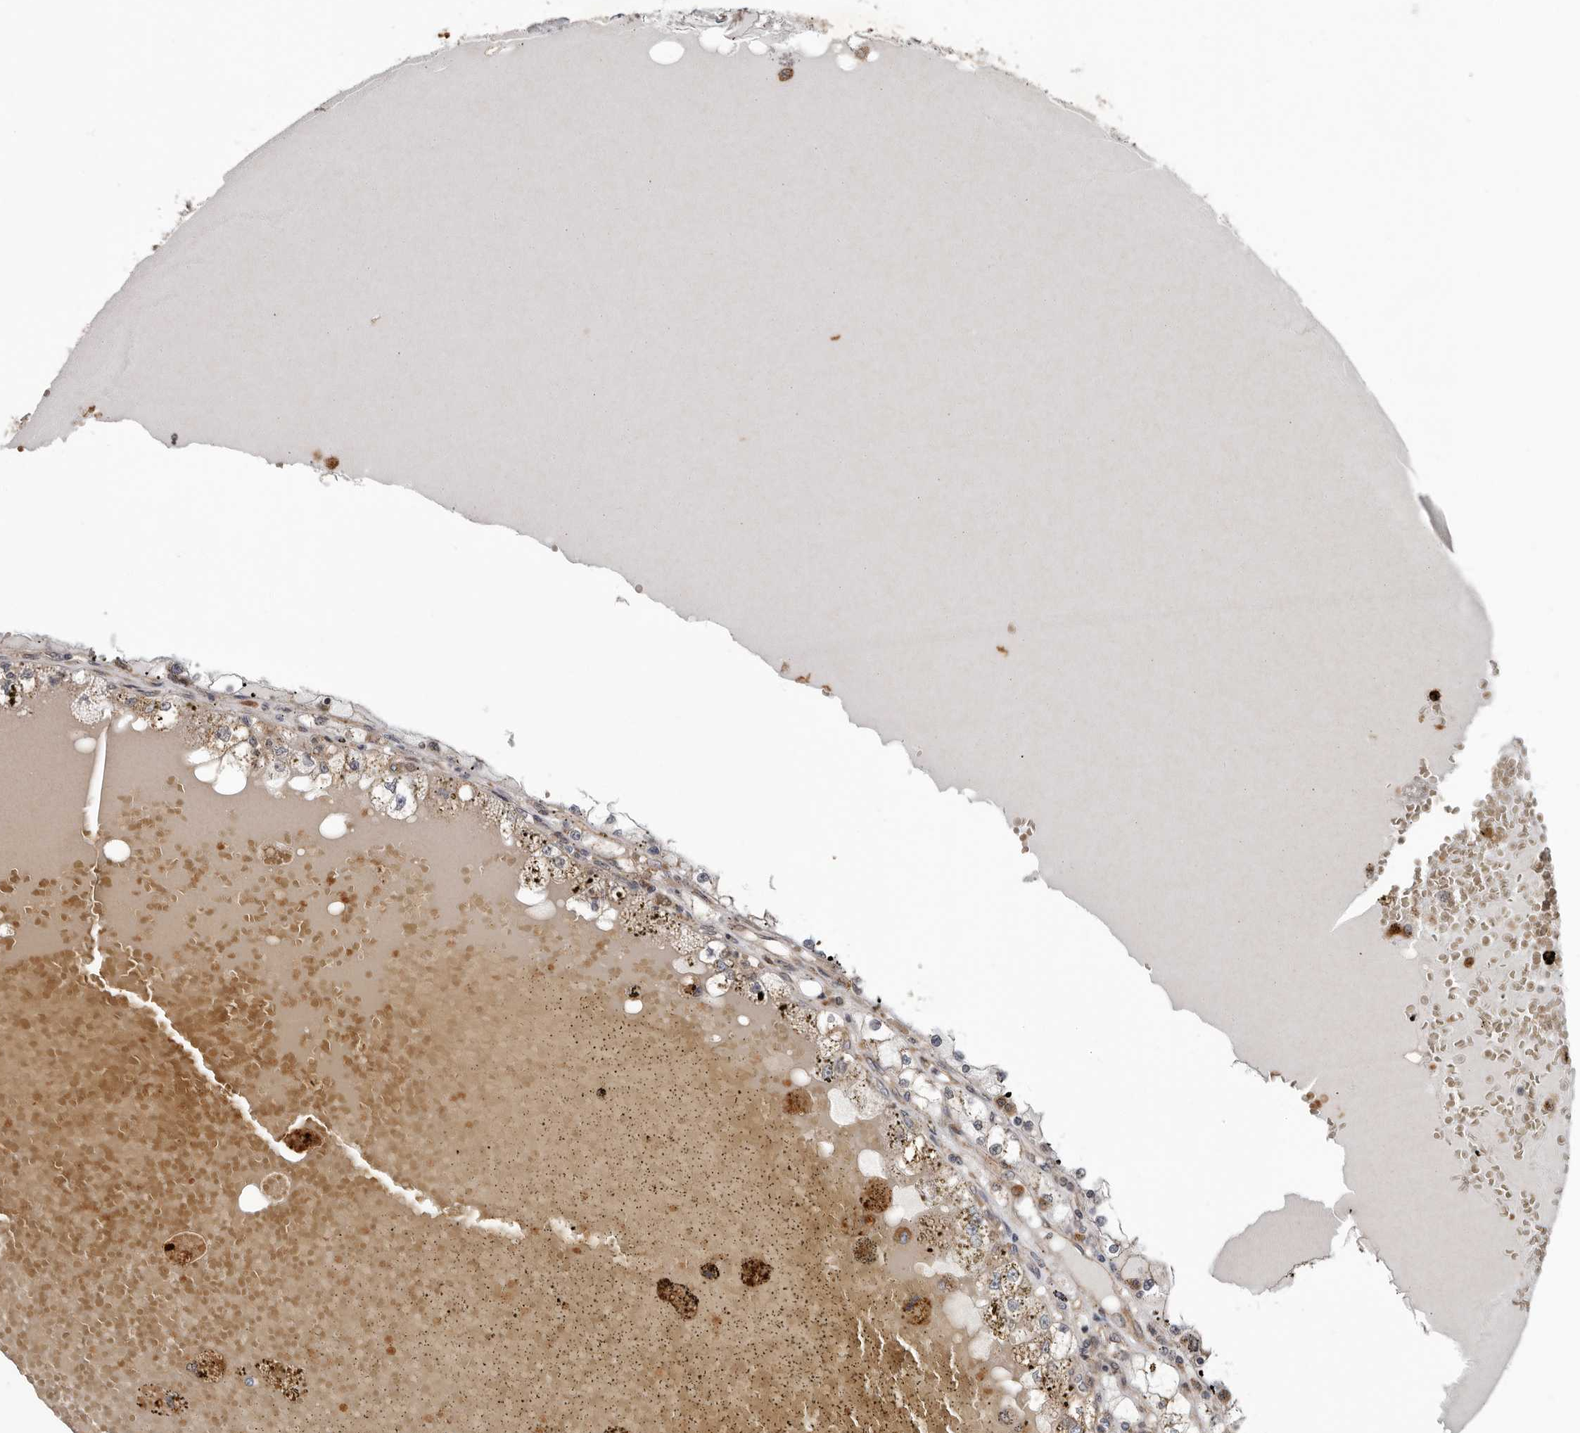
{"staining": {"intensity": "moderate", "quantity": "25%-75%", "location": "cytoplasmic/membranous"}, "tissue": "renal cancer", "cell_type": "Tumor cells", "image_type": "cancer", "snomed": [{"axis": "morphology", "description": "Adenocarcinoma, NOS"}, {"axis": "topography", "description": "Kidney"}], "caption": "An immunohistochemistry (IHC) photomicrograph of neoplastic tissue is shown. Protein staining in brown shows moderate cytoplasmic/membranous positivity in renal cancer (adenocarcinoma) within tumor cells.", "gene": "FGFR4", "patient": {"sex": "male", "age": 56}}